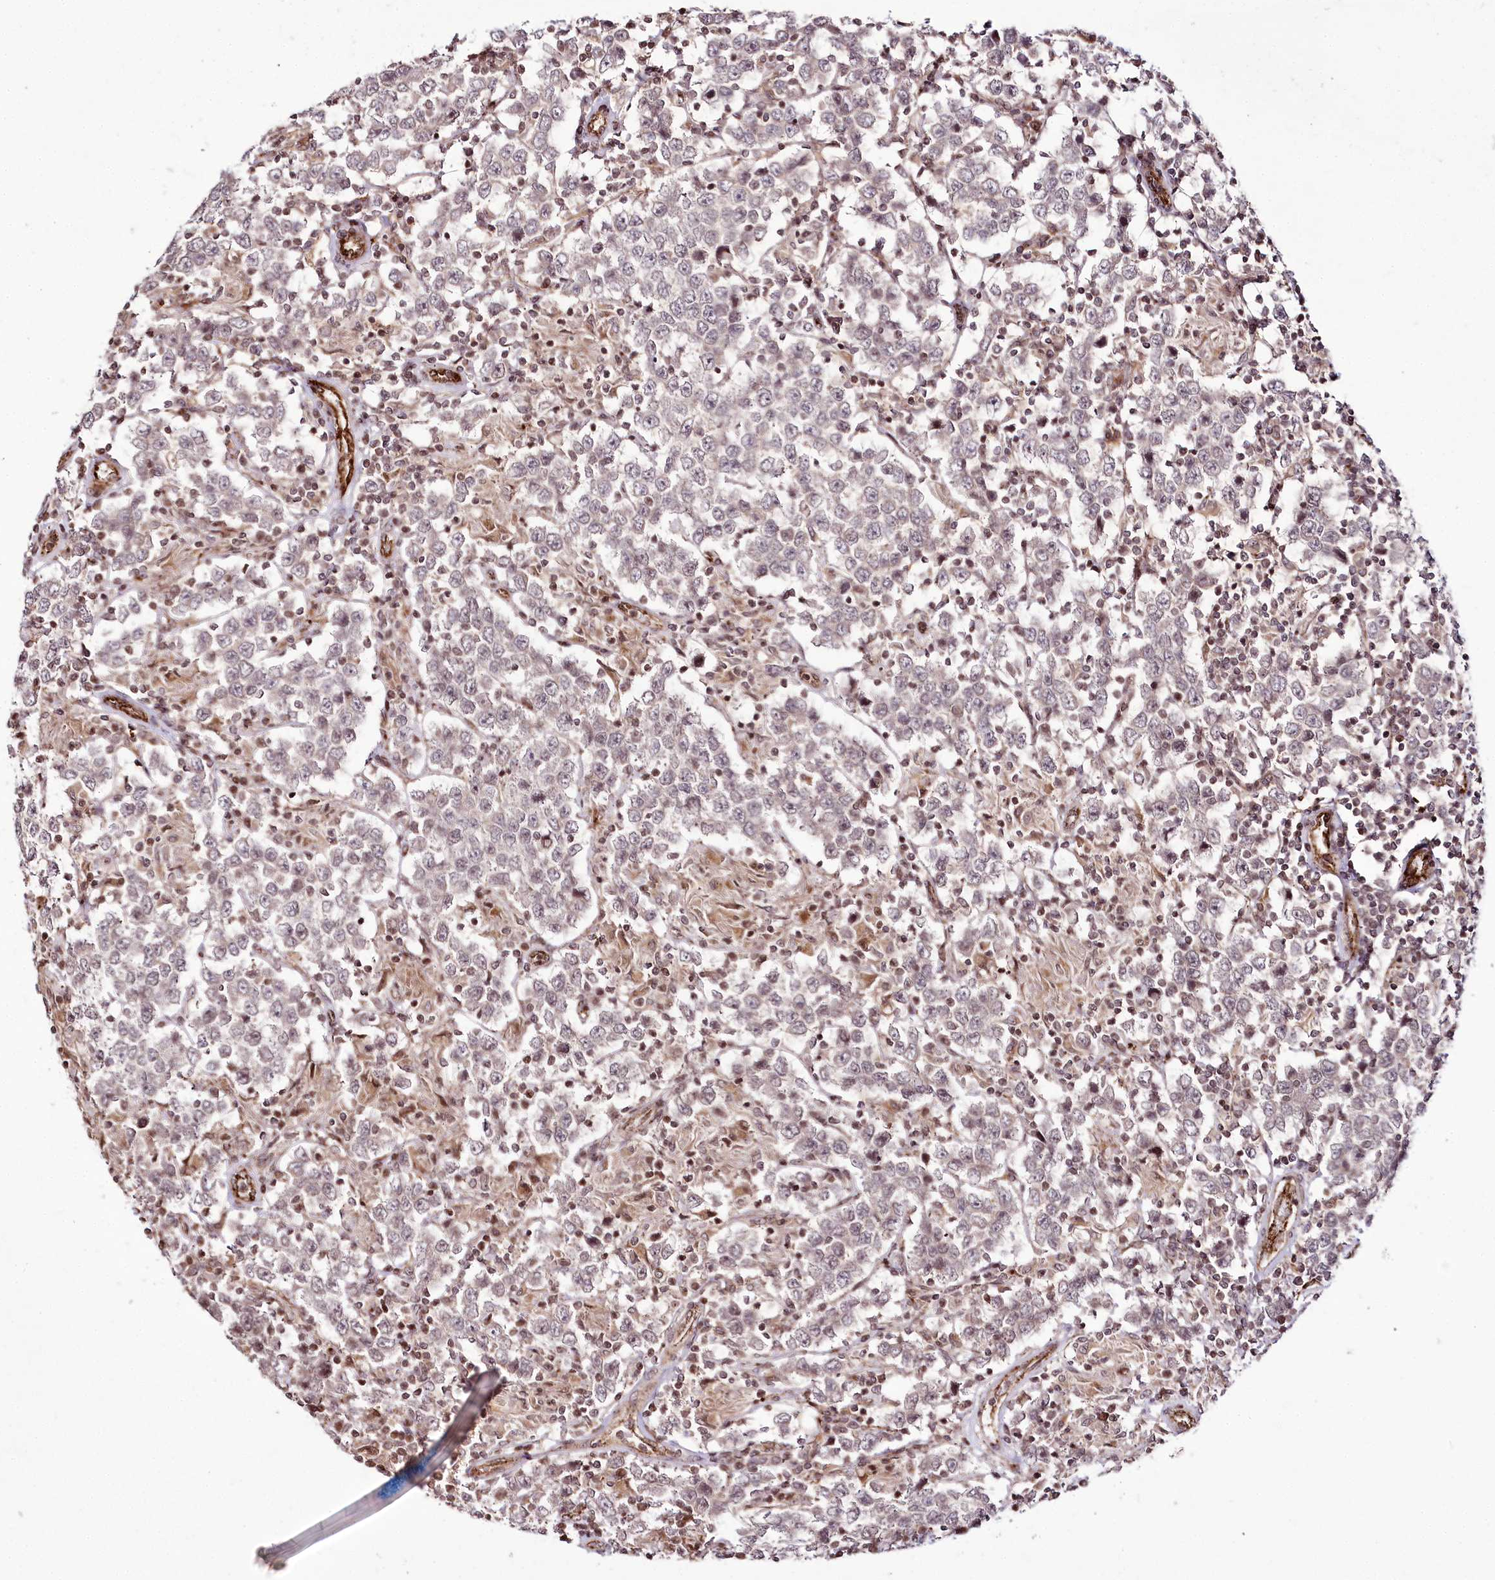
{"staining": {"intensity": "weak", "quantity": "<25%", "location": "nuclear"}, "tissue": "testis cancer", "cell_type": "Tumor cells", "image_type": "cancer", "snomed": [{"axis": "morphology", "description": "Normal tissue, NOS"}, {"axis": "morphology", "description": "Urothelial carcinoma, High grade"}, {"axis": "morphology", "description": "Seminoma, NOS"}, {"axis": "morphology", "description": "Carcinoma, Embryonal, NOS"}, {"axis": "topography", "description": "Urinary bladder"}, {"axis": "topography", "description": "Testis"}], "caption": "Human seminoma (testis) stained for a protein using immunohistochemistry (IHC) reveals no staining in tumor cells.", "gene": "HOXC8", "patient": {"sex": "male", "age": 41}}